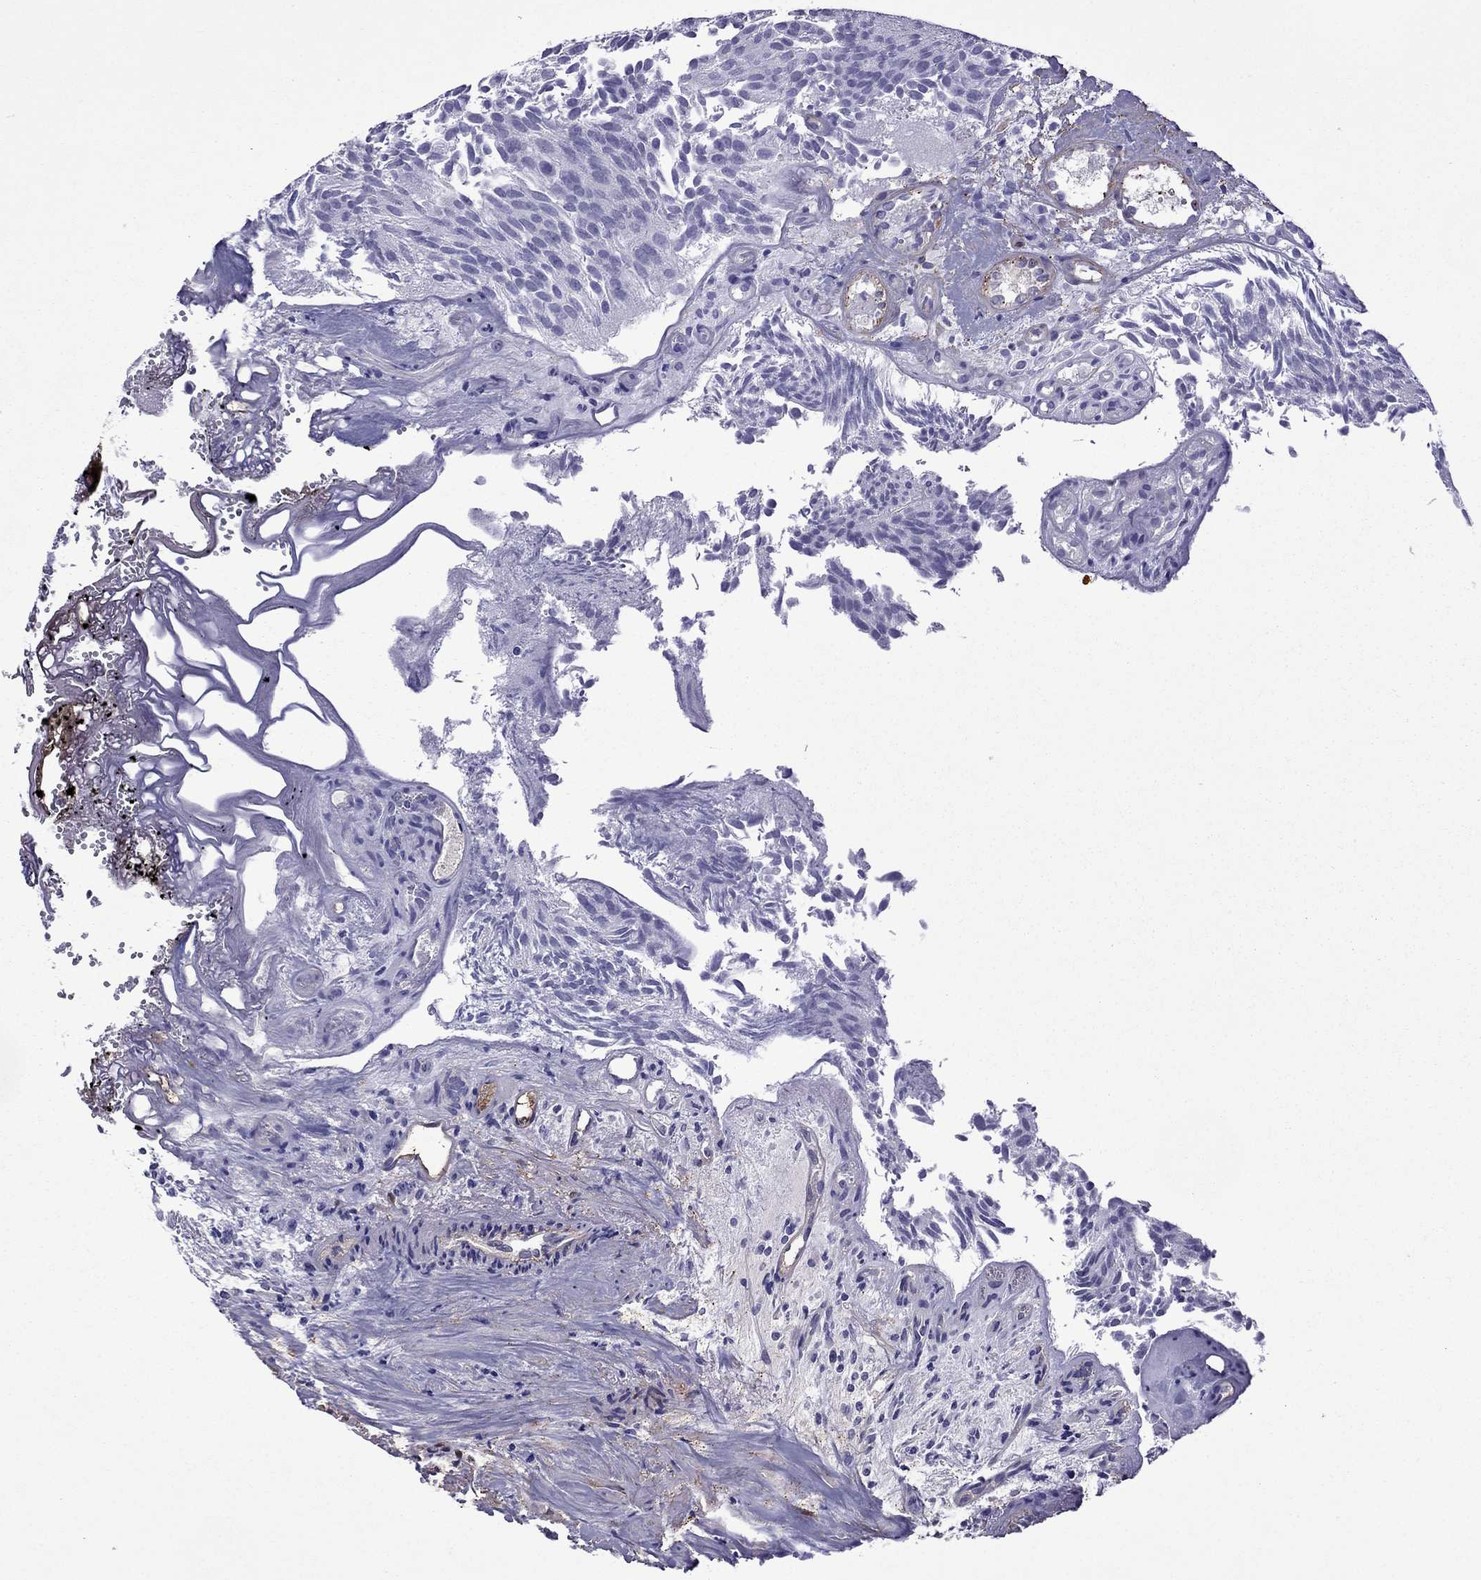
{"staining": {"intensity": "negative", "quantity": "none", "location": "none"}, "tissue": "urothelial cancer", "cell_type": "Tumor cells", "image_type": "cancer", "snomed": [{"axis": "morphology", "description": "Urothelial carcinoma, Low grade"}, {"axis": "topography", "description": "Urinary bladder"}], "caption": "The immunohistochemistry micrograph has no significant positivity in tumor cells of urothelial cancer tissue. (Brightfield microscopy of DAB (3,3'-diaminobenzidine) immunohistochemistry (IHC) at high magnification).", "gene": "CHRNA5", "patient": {"sex": "female", "age": 87}}